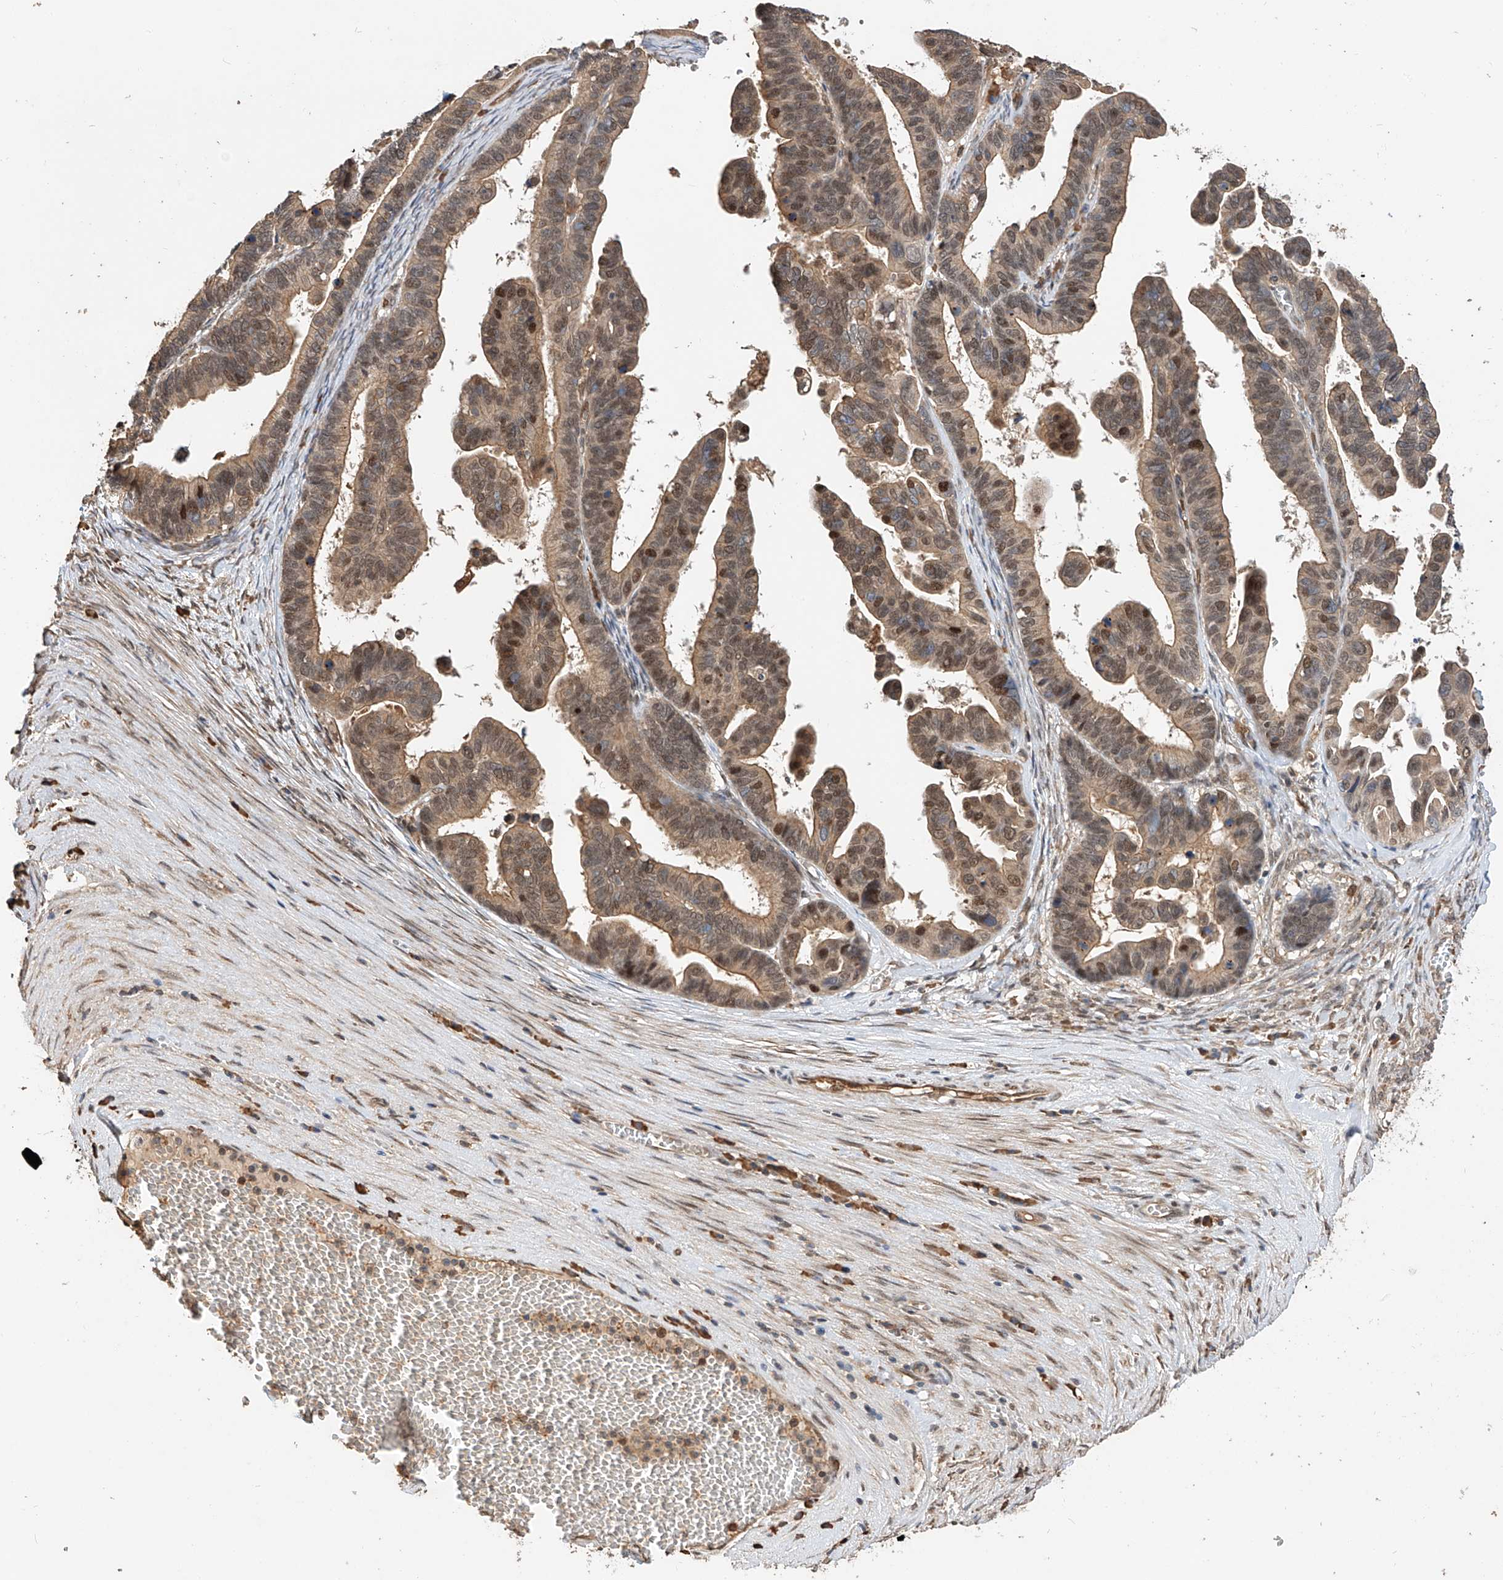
{"staining": {"intensity": "moderate", "quantity": ">75%", "location": "cytoplasmic/membranous,nuclear"}, "tissue": "ovarian cancer", "cell_type": "Tumor cells", "image_type": "cancer", "snomed": [{"axis": "morphology", "description": "Cystadenocarcinoma, serous, NOS"}, {"axis": "topography", "description": "Ovary"}], "caption": "Immunohistochemistry photomicrograph of neoplastic tissue: human serous cystadenocarcinoma (ovarian) stained using IHC demonstrates medium levels of moderate protein expression localized specifically in the cytoplasmic/membranous and nuclear of tumor cells, appearing as a cytoplasmic/membranous and nuclear brown color.", "gene": "RILPL2", "patient": {"sex": "female", "age": 56}}